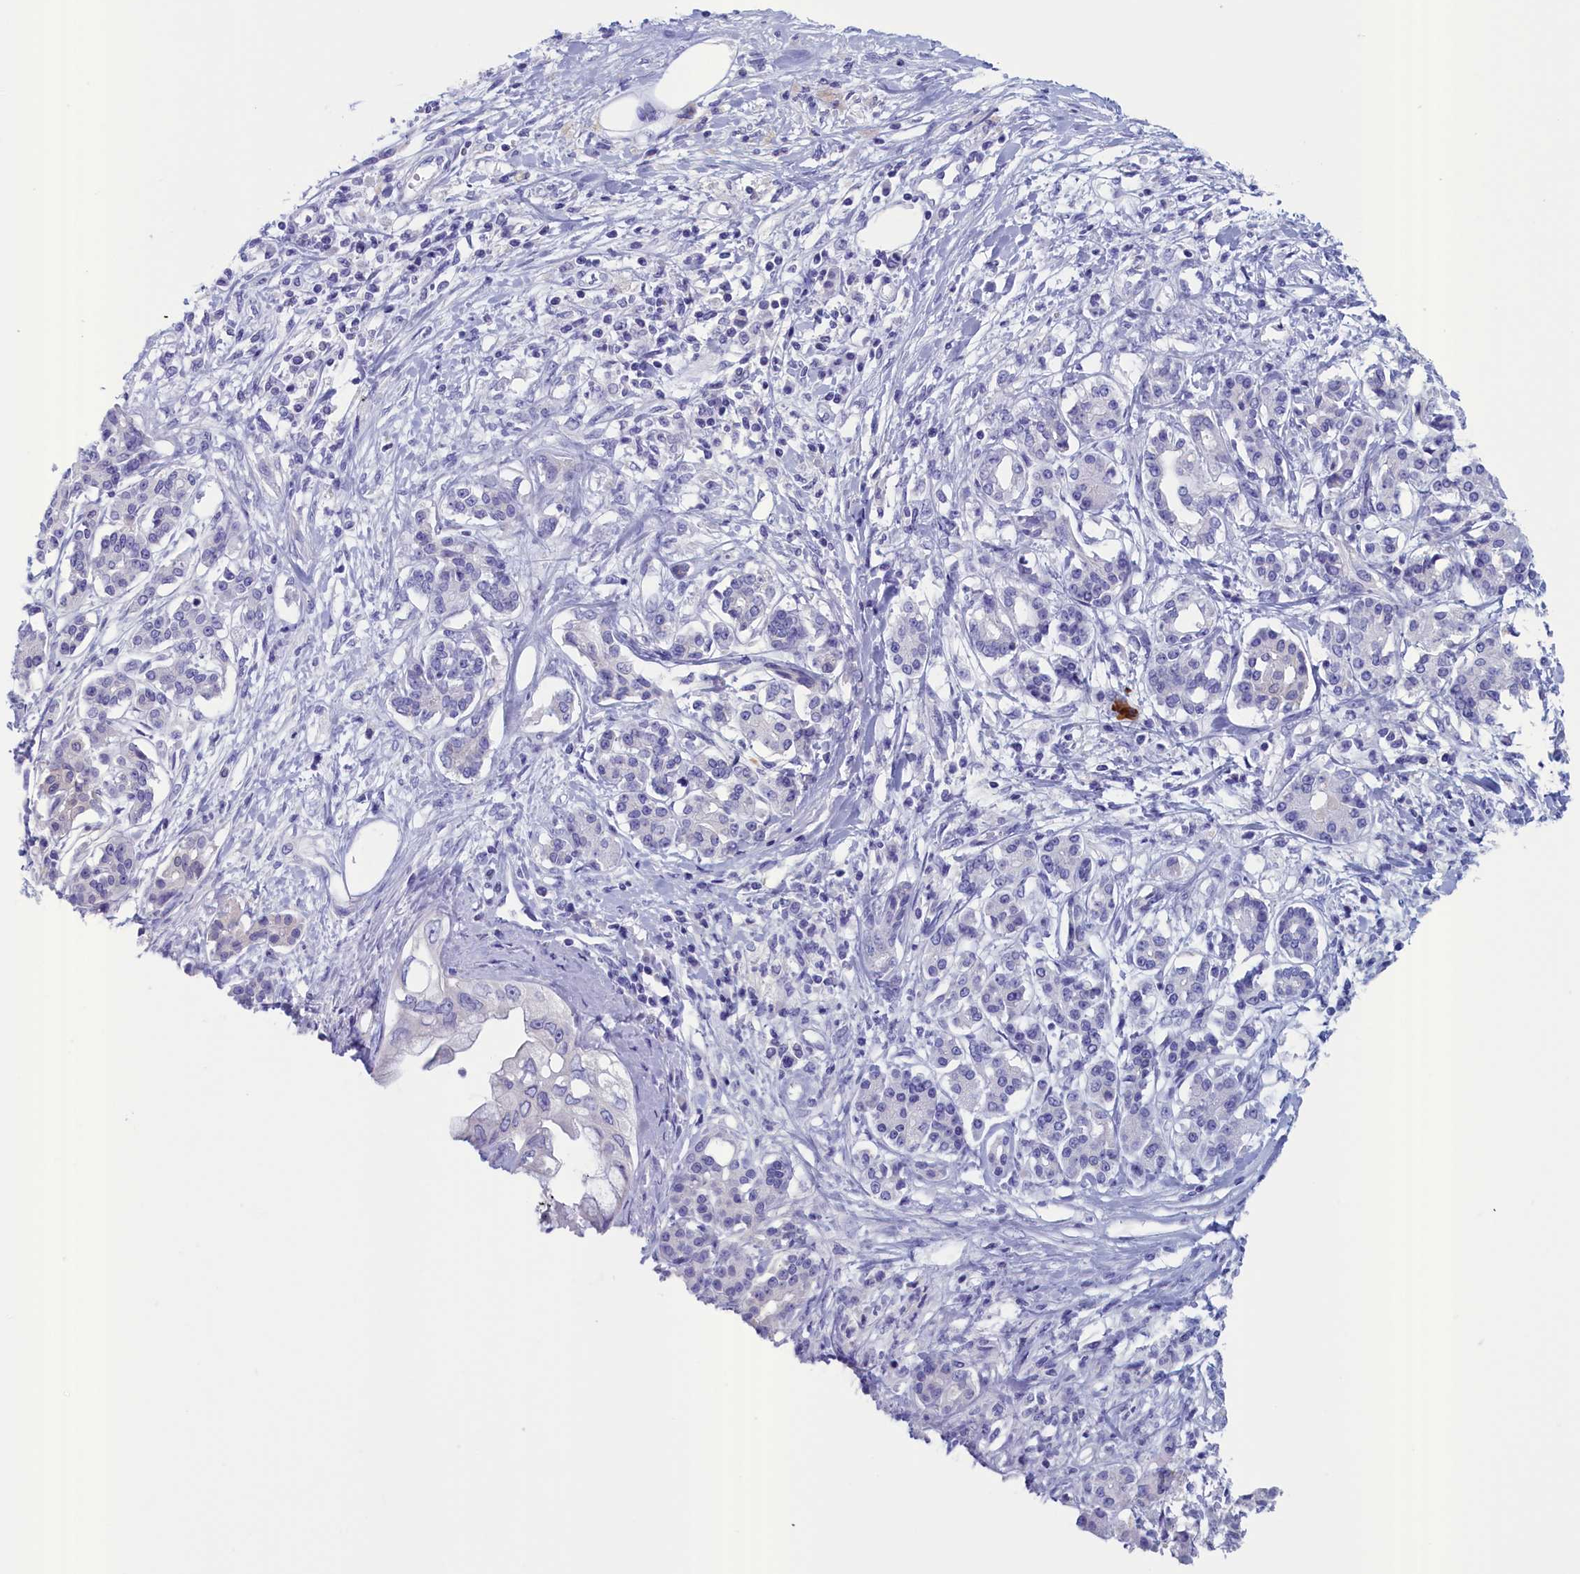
{"staining": {"intensity": "negative", "quantity": "none", "location": "none"}, "tissue": "pancreatic cancer", "cell_type": "Tumor cells", "image_type": "cancer", "snomed": [{"axis": "morphology", "description": "Adenocarcinoma, NOS"}, {"axis": "topography", "description": "Pancreas"}], "caption": "The photomicrograph shows no staining of tumor cells in pancreatic cancer (adenocarcinoma).", "gene": "ANKRD2", "patient": {"sex": "female", "age": 56}}